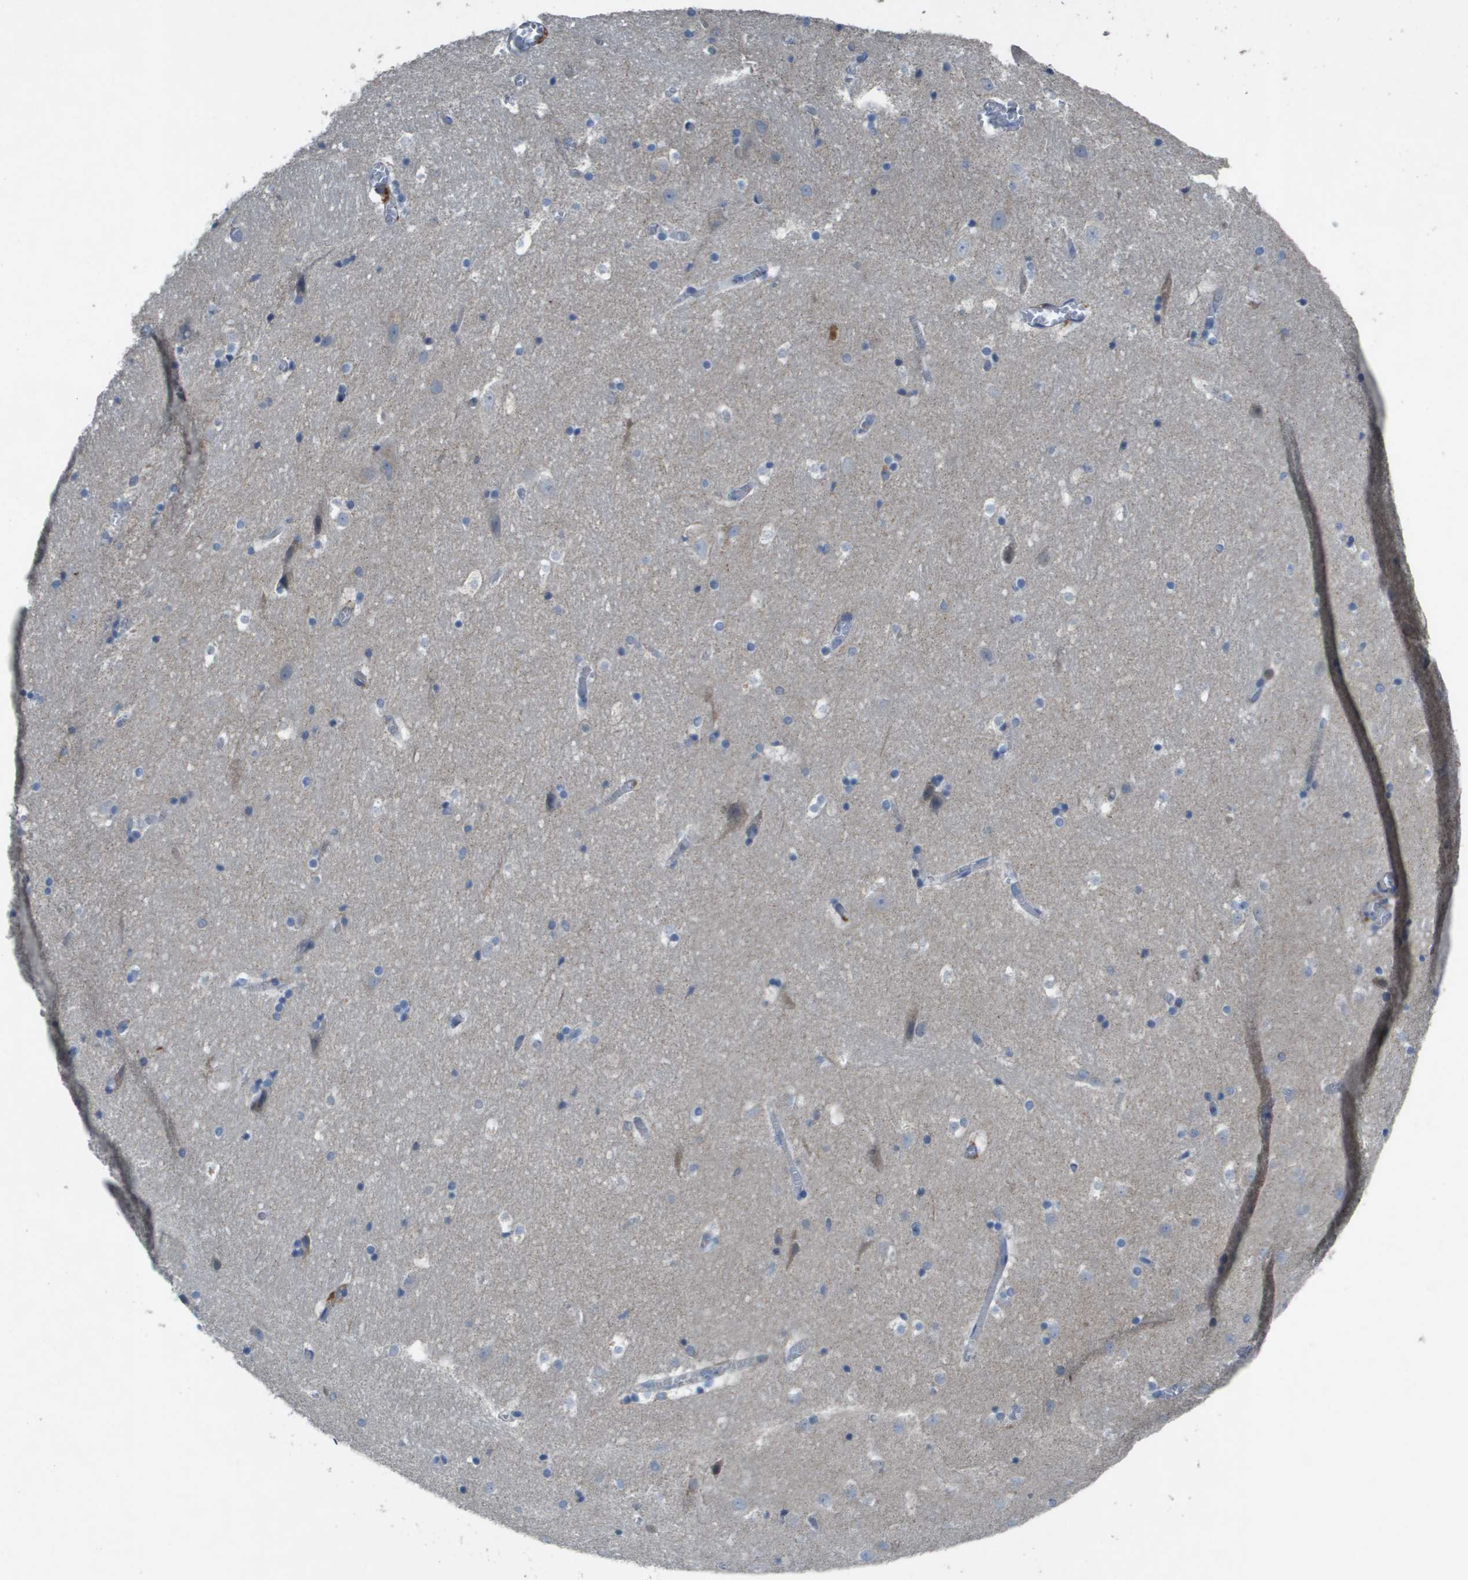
{"staining": {"intensity": "negative", "quantity": "none", "location": "none"}, "tissue": "hippocampus", "cell_type": "Glial cells", "image_type": "normal", "snomed": [{"axis": "morphology", "description": "Normal tissue, NOS"}, {"axis": "topography", "description": "Hippocampus"}], "caption": "There is no significant expression in glial cells of hippocampus. Nuclei are stained in blue.", "gene": "CLCA4", "patient": {"sex": "male", "age": 45}}